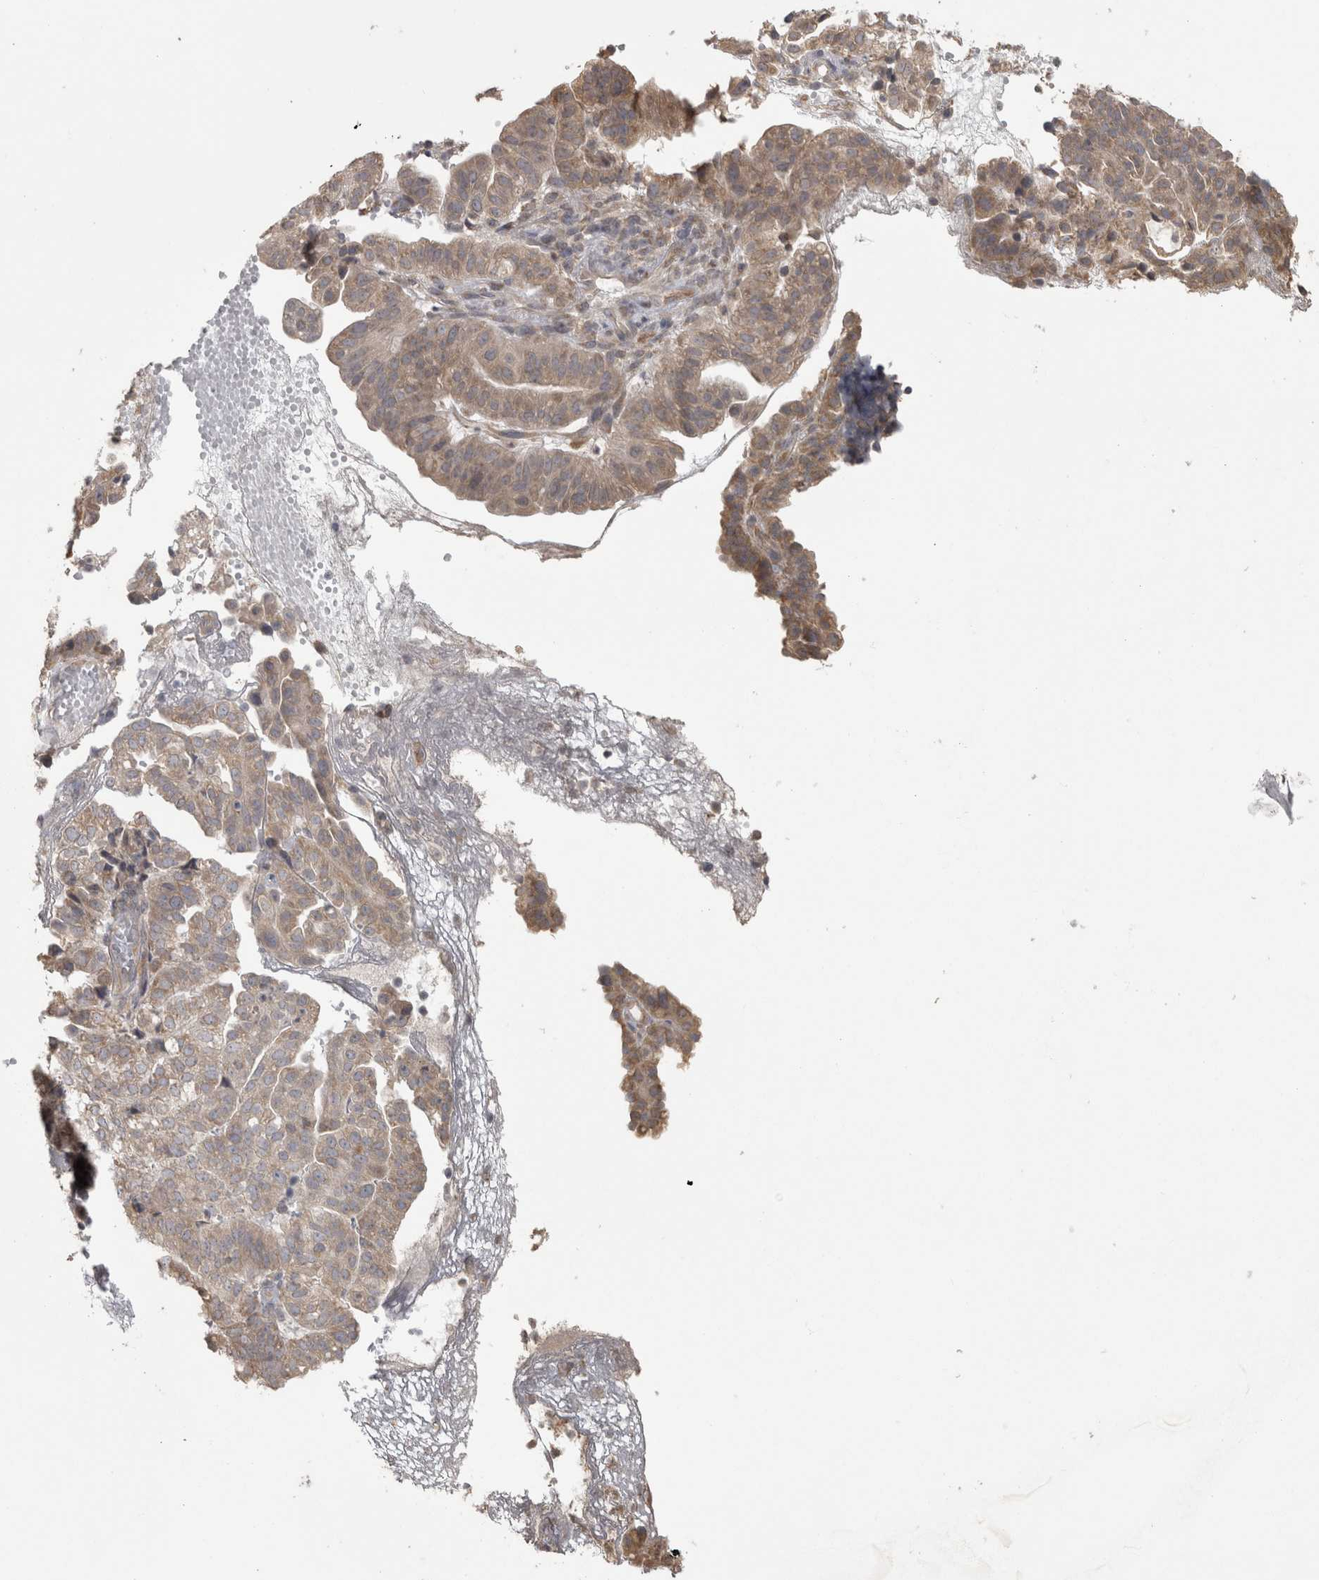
{"staining": {"intensity": "weak", "quantity": "25%-75%", "location": "cytoplasmic/membranous"}, "tissue": "endometrial cancer", "cell_type": "Tumor cells", "image_type": "cancer", "snomed": [{"axis": "morphology", "description": "Adenocarcinoma, NOS"}, {"axis": "topography", "description": "Endometrium"}], "caption": "Immunohistochemistry (IHC) micrograph of adenocarcinoma (endometrial) stained for a protein (brown), which demonstrates low levels of weak cytoplasmic/membranous expression in about 25%-75% of tumor cells.", "gene": "RAB29", "patient": {"sex": "female", "age": 51}}